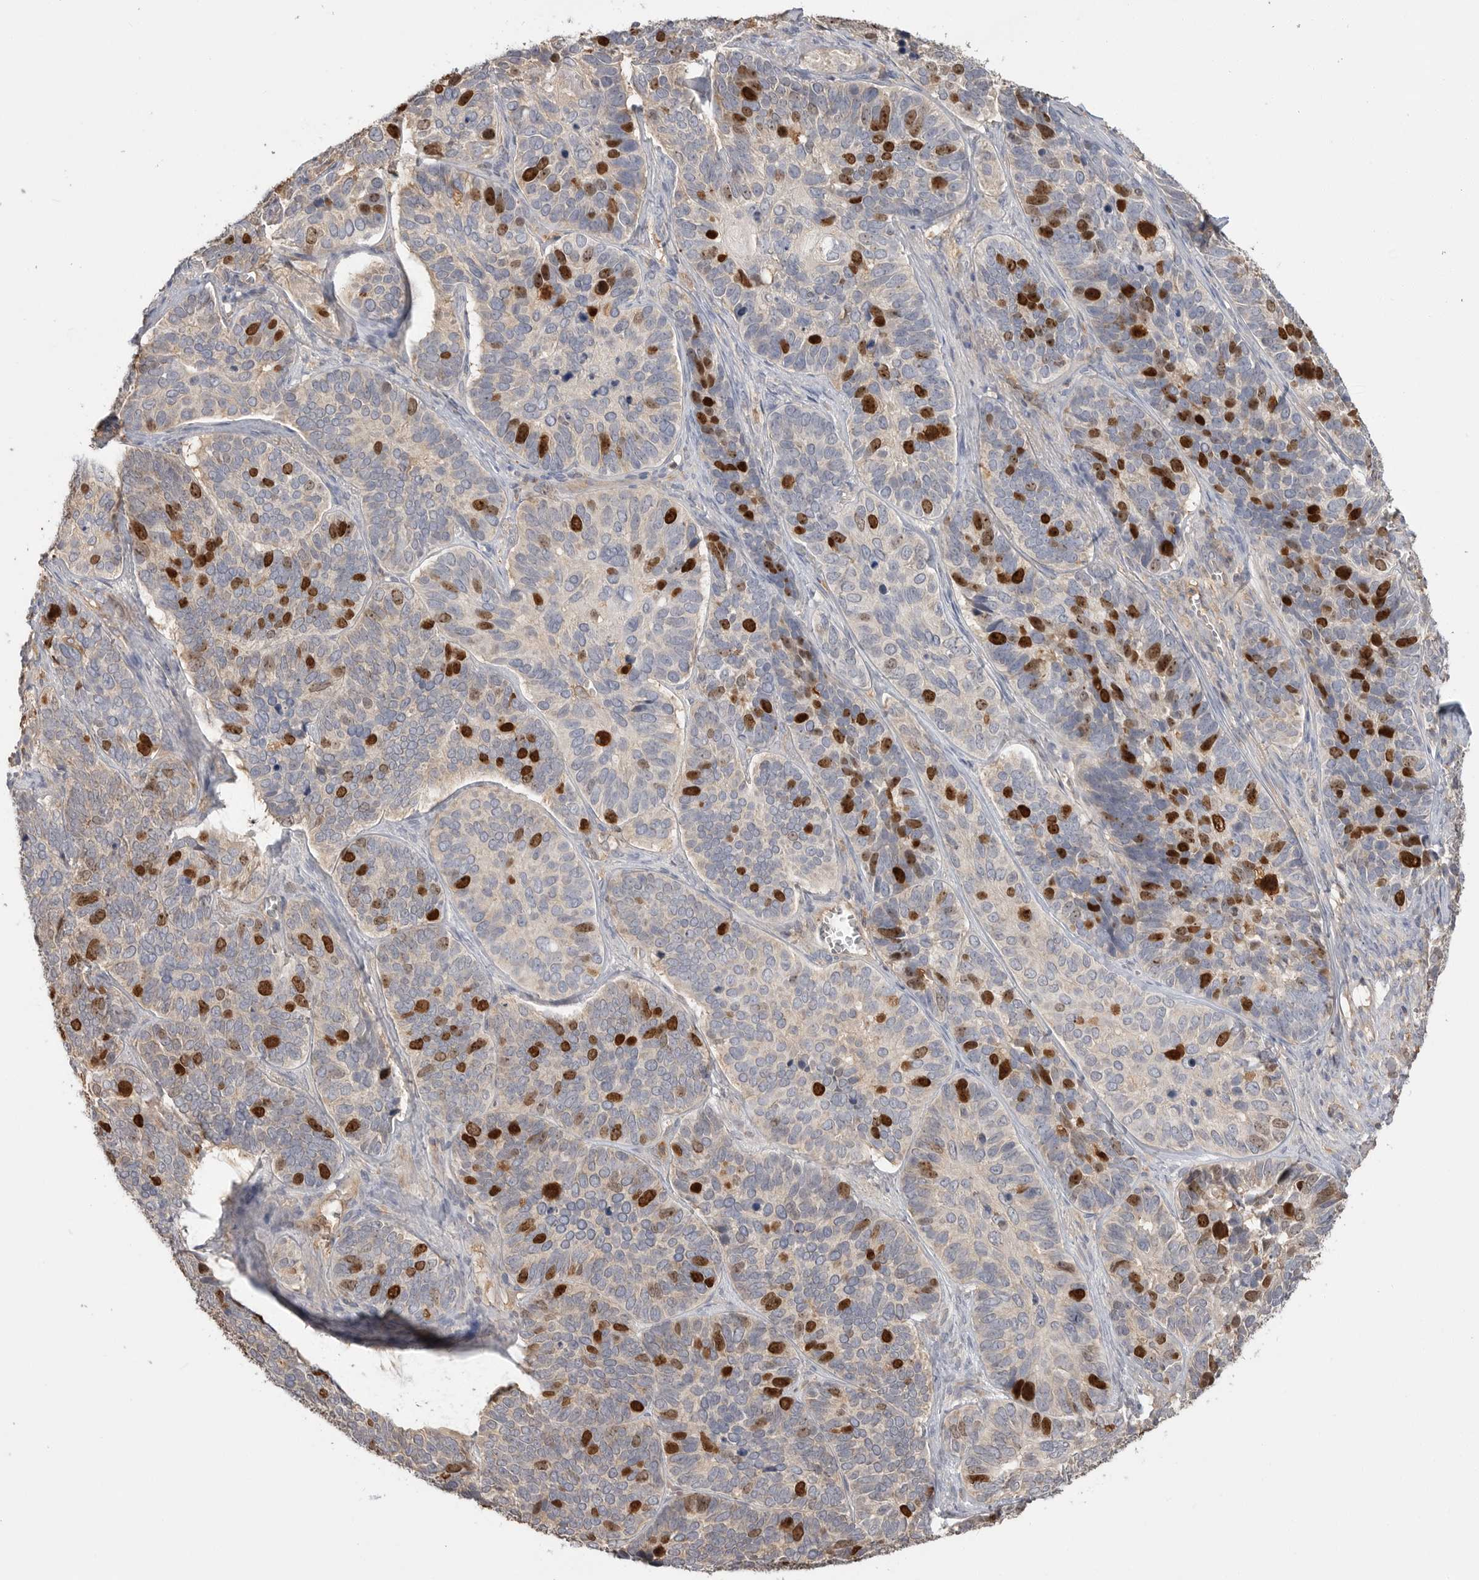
{"staining": {"intensity": "strong", "quantity": "25%-75%", "location": "nuclear"}, "tissue": "skin cancer", "cell_type": "Tumor cells", "image_type": "cancer", "snomed": [{"axis": "morphology", "description": "Basal cell carcinoma"}, {"axis": "topography", "description": "Skin"}], "caption": "Protein expression analysis of skin cancer displays strong nuclear expression in about 25%-75% of tumor cells. (DAB = brown stain, brightfield microscopy at high magnification).", "gene": "TOP2A", "patient": {"sex": "male", "age": 62}}